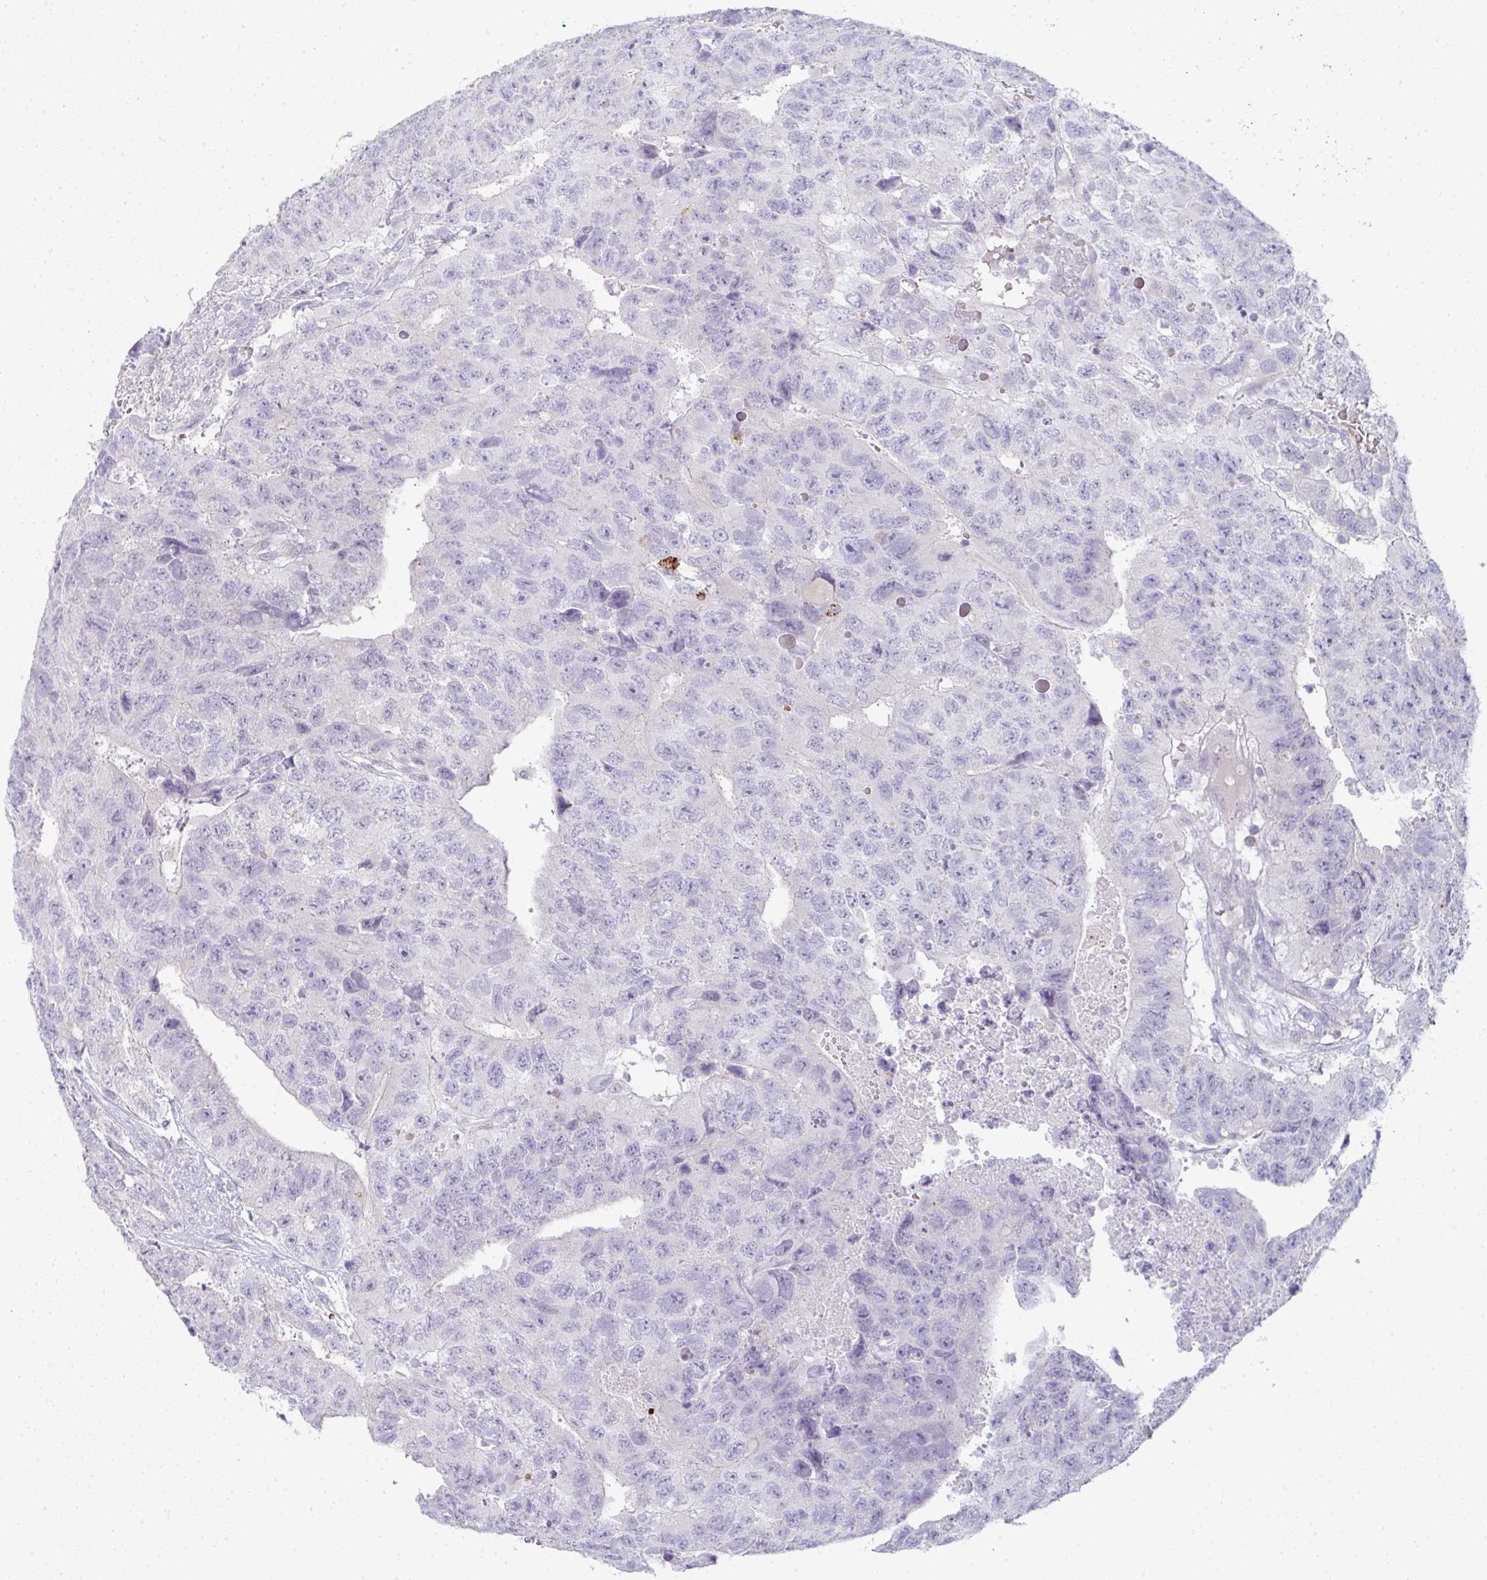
{"staining": {"intensity": "negative", "quantity": "none", "location": "none"}, "tissue": "testis cancer", "cell_type": "Tumor cells", "image_type": "cancer", "snomed": [{"axis": "morphology", "description": "Carcinoma, Embryonal, NOS"}, {"axis": "topography", "description": "Testis"}], "caption": "Testis cancer stained for a protein using IHC reveals no positivity tumor cells.", "gene": "SHB", "patient": {"sex": "male", "age": 24}}